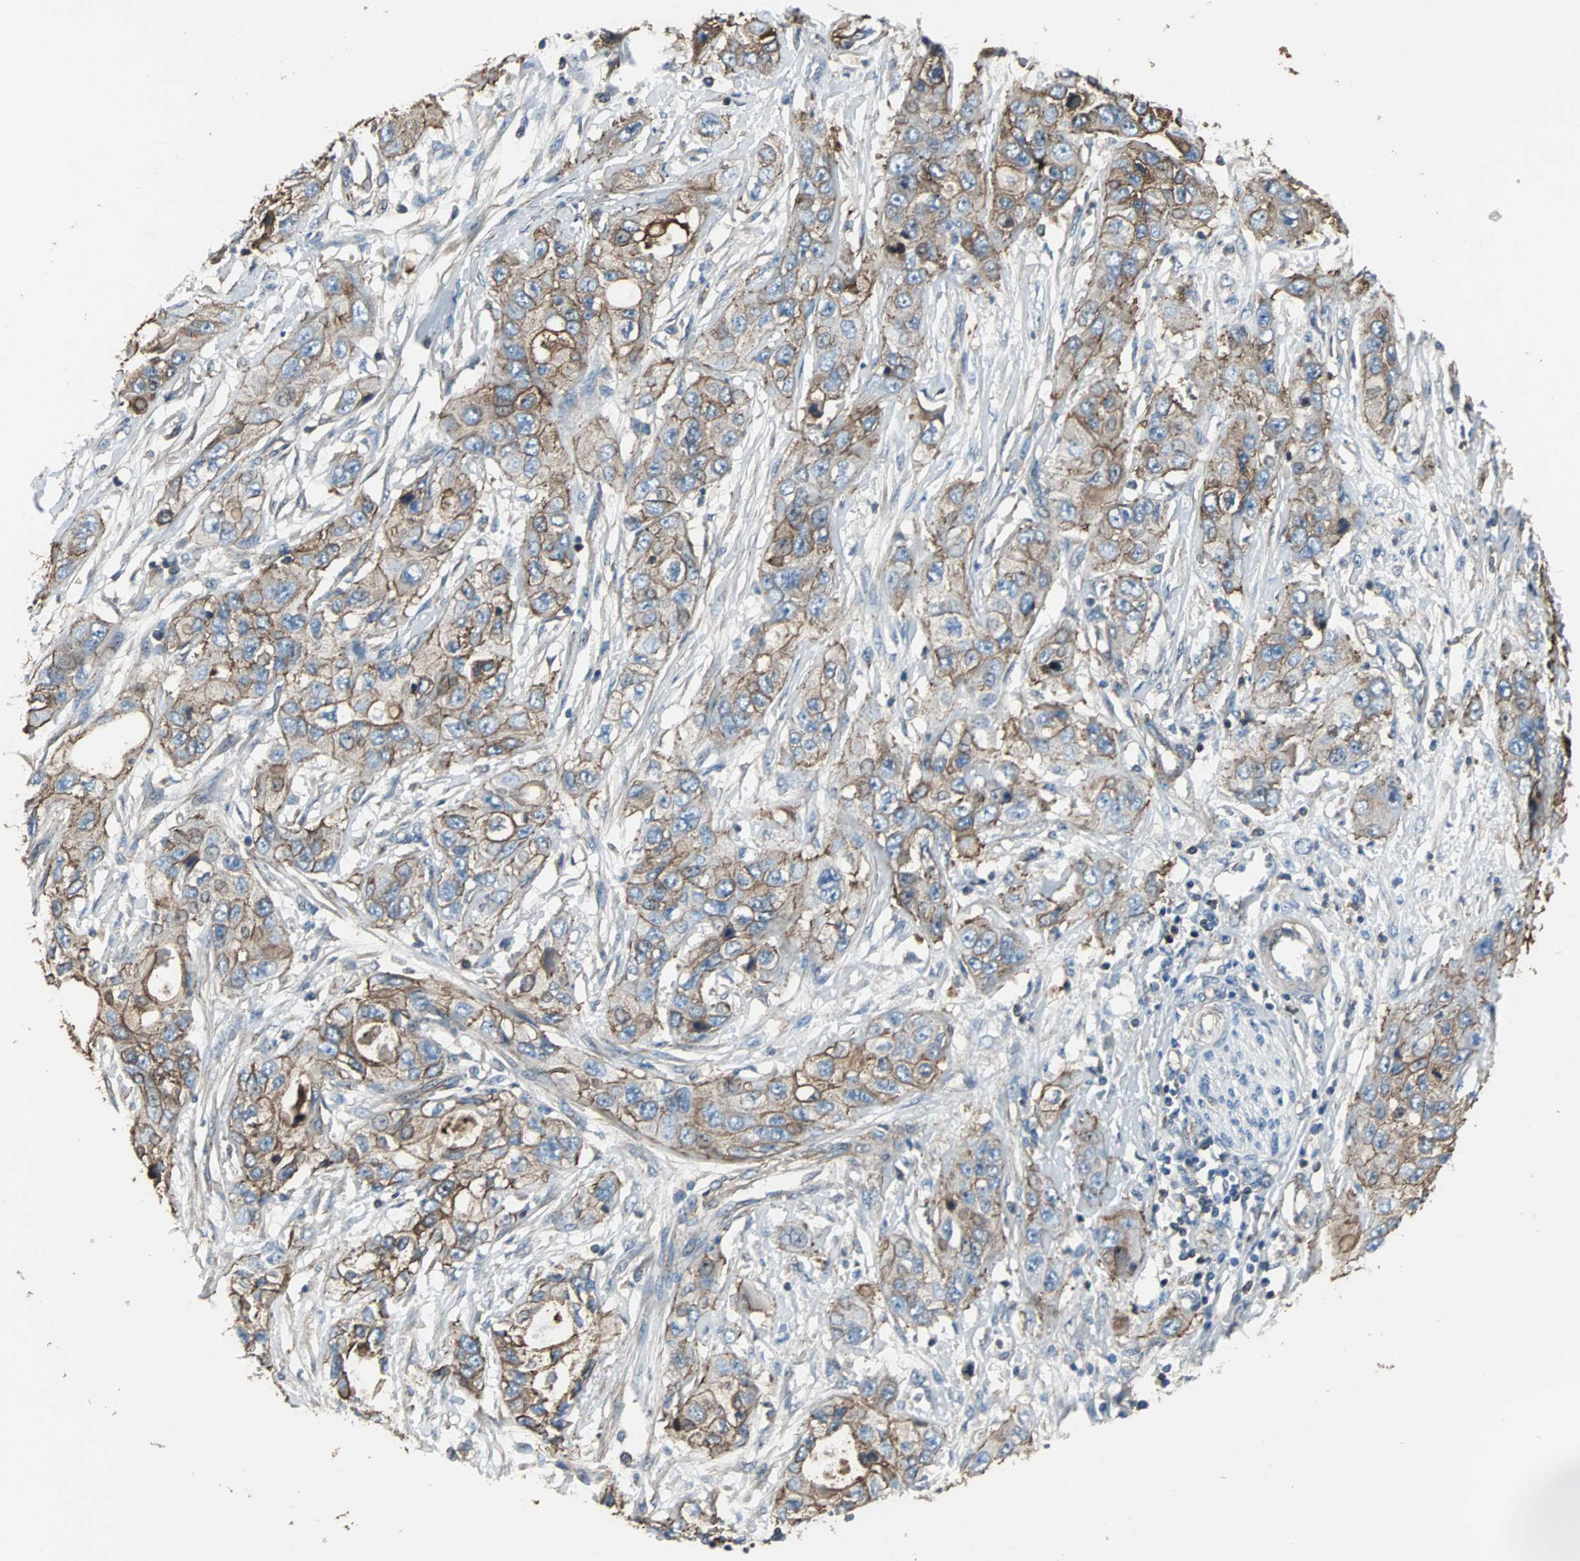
{"staining": {"intensity": "moderate", "quantity": ">75%", "location": "cytoplasmic/membranous"}, "tissue": "pancreatic cancer", "cell_type": "Tumor cells", "image_type": "cancer", "snomed": [{"axis": "morphology", "description": "Adenocarcinoma, NOS"}, {"axis": "topography", "description": "Pancreas"}], "caption": "Immunohistochemistry (IHC) of human pancreatic cancer (adenocarcinoma) shows medium levels of moderate cytoplasmic/membranous staining in about >75% of tumor cells. (IHC, brightfield microscopy, high magnification).", "gene": "ACTN1", "patient": {"sex": "female", "age": 70}}